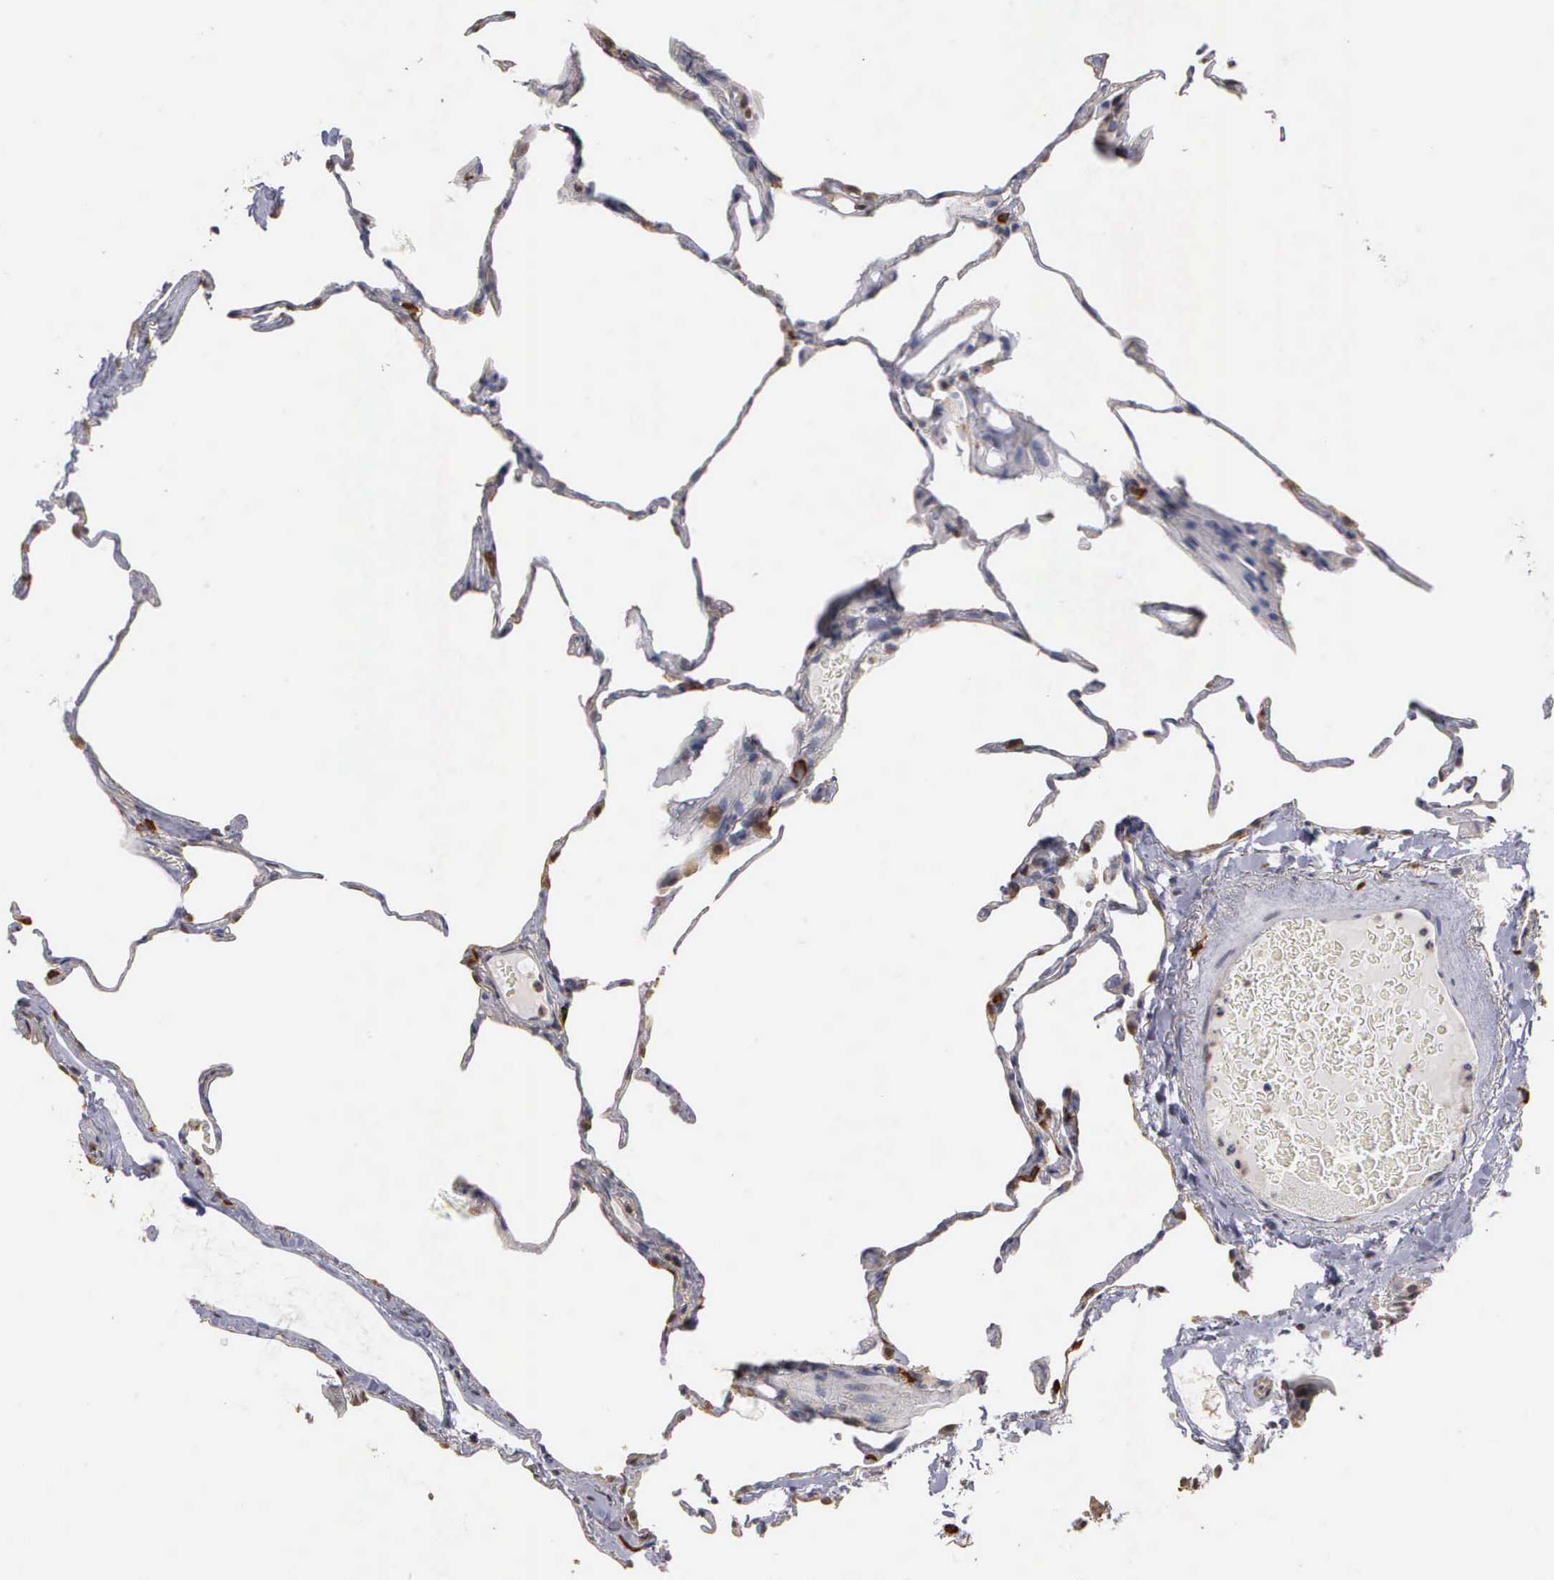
{"staining": {"intensity": "negative", "quantity": "none", "location": "none"}, "tissue": "lung", "cell_type": "Alveolar cells", "image_type": "normal", "snomed": [{"axis": "morphology", "description": "Normal tissue, NOS"}, {"axis": "topography", "description": "Lung"}], "caption": "This is a photomicrograph of immunohistochemistry (IHC) staining of normal lung, which shows no staining in alveolar cells.", "gene": "ENO3", "patient": {"sex": "female", "age": 75}}